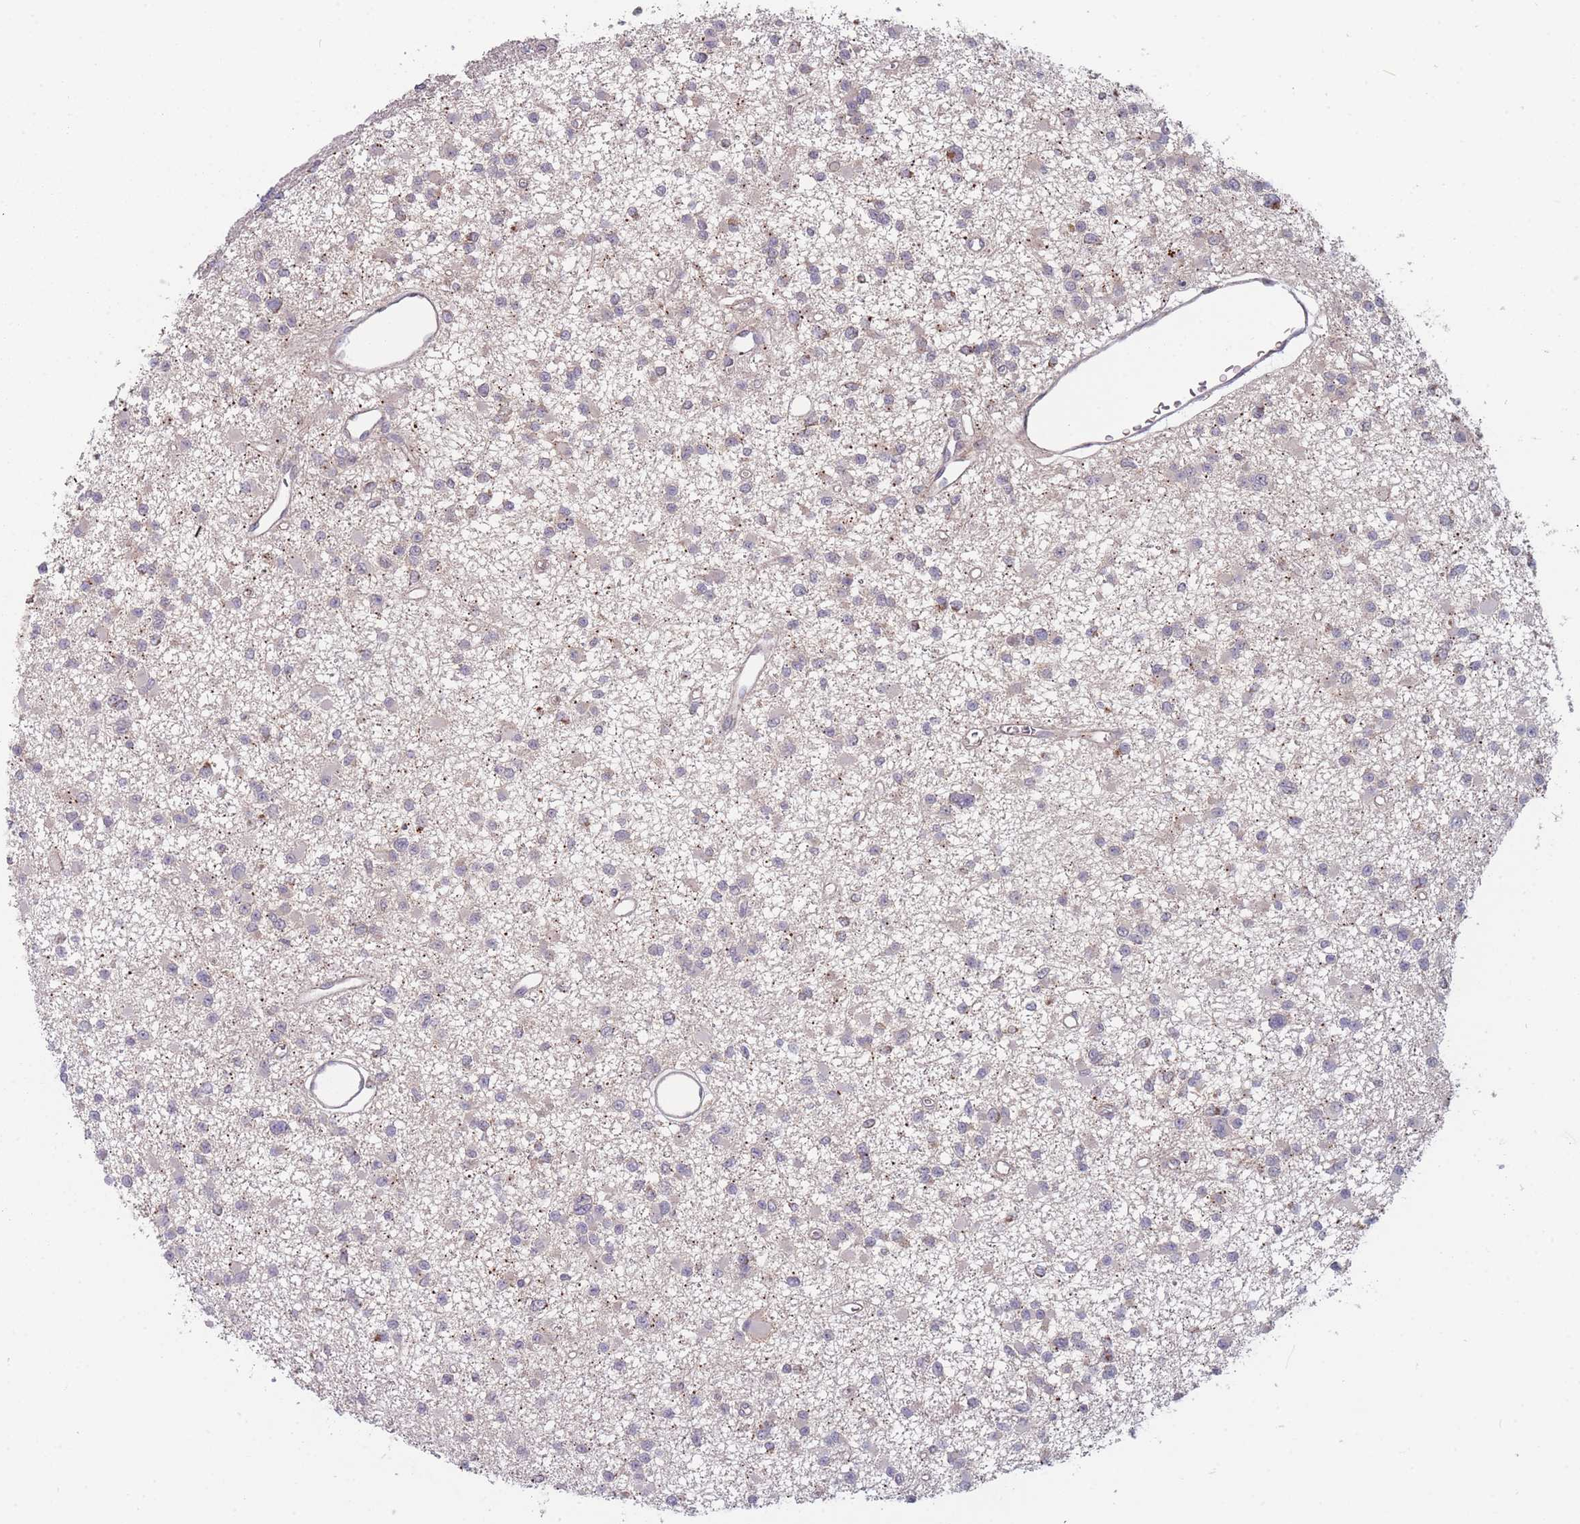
{"staining": {"intensity": "negative", "quantity": "none", "location": "none"}, "tissue": "glioma", "cell_type": "Tumor cells", "image_type": "cancer", "snomed": [{"axis": "morphology", "description": "Glioma, malignant, Low grade"}, {"axis": "topography", "description": "Brain"}], "caption": "Micrograph shows no protein staining in tumor cells of glioma tissue. (DAB immunohistochemistry (IHC) with hematoxylin counter stain).", "gene": "TMEM232", "patient": {"sex": "female", "age": 22}}